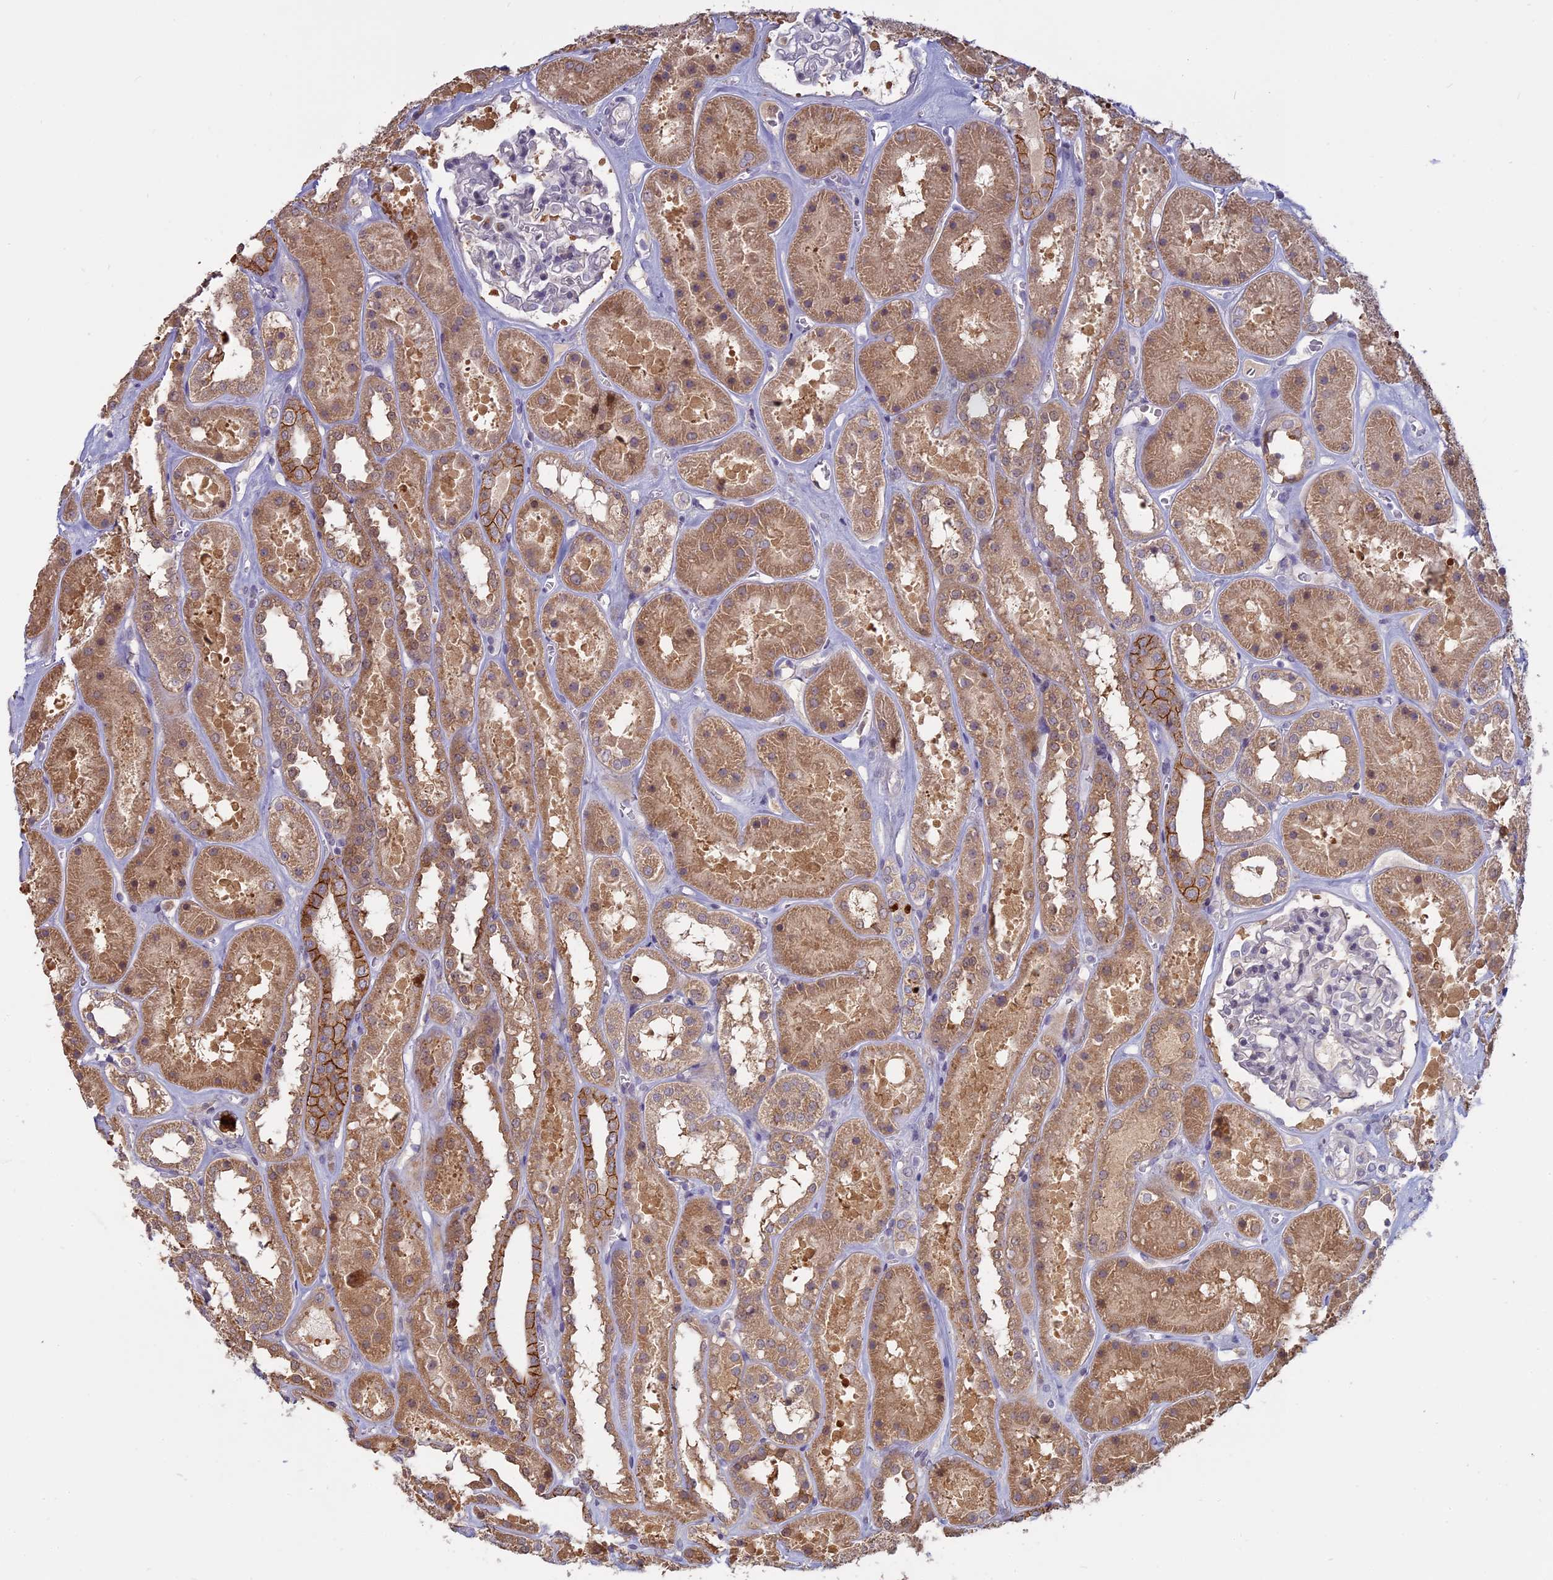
{"staining": {"intensity": "weak", "quantity": "<25%", "location": "cytoplasmic/membranous"}, "tissue": "kidney", "cell_type": "Cells in glomeruli", "image_type": "normal", "snomed": [{"axis": "morphology", "description": "Normal tissue, NOS"}, {"axis": "topography", "description": "Kidney"}], "caption": "Cells in glomeruli show no significant protein expression in normal kidney.", "gene": "TMEM208", "patient": {"sex": "female", "age": 41}}